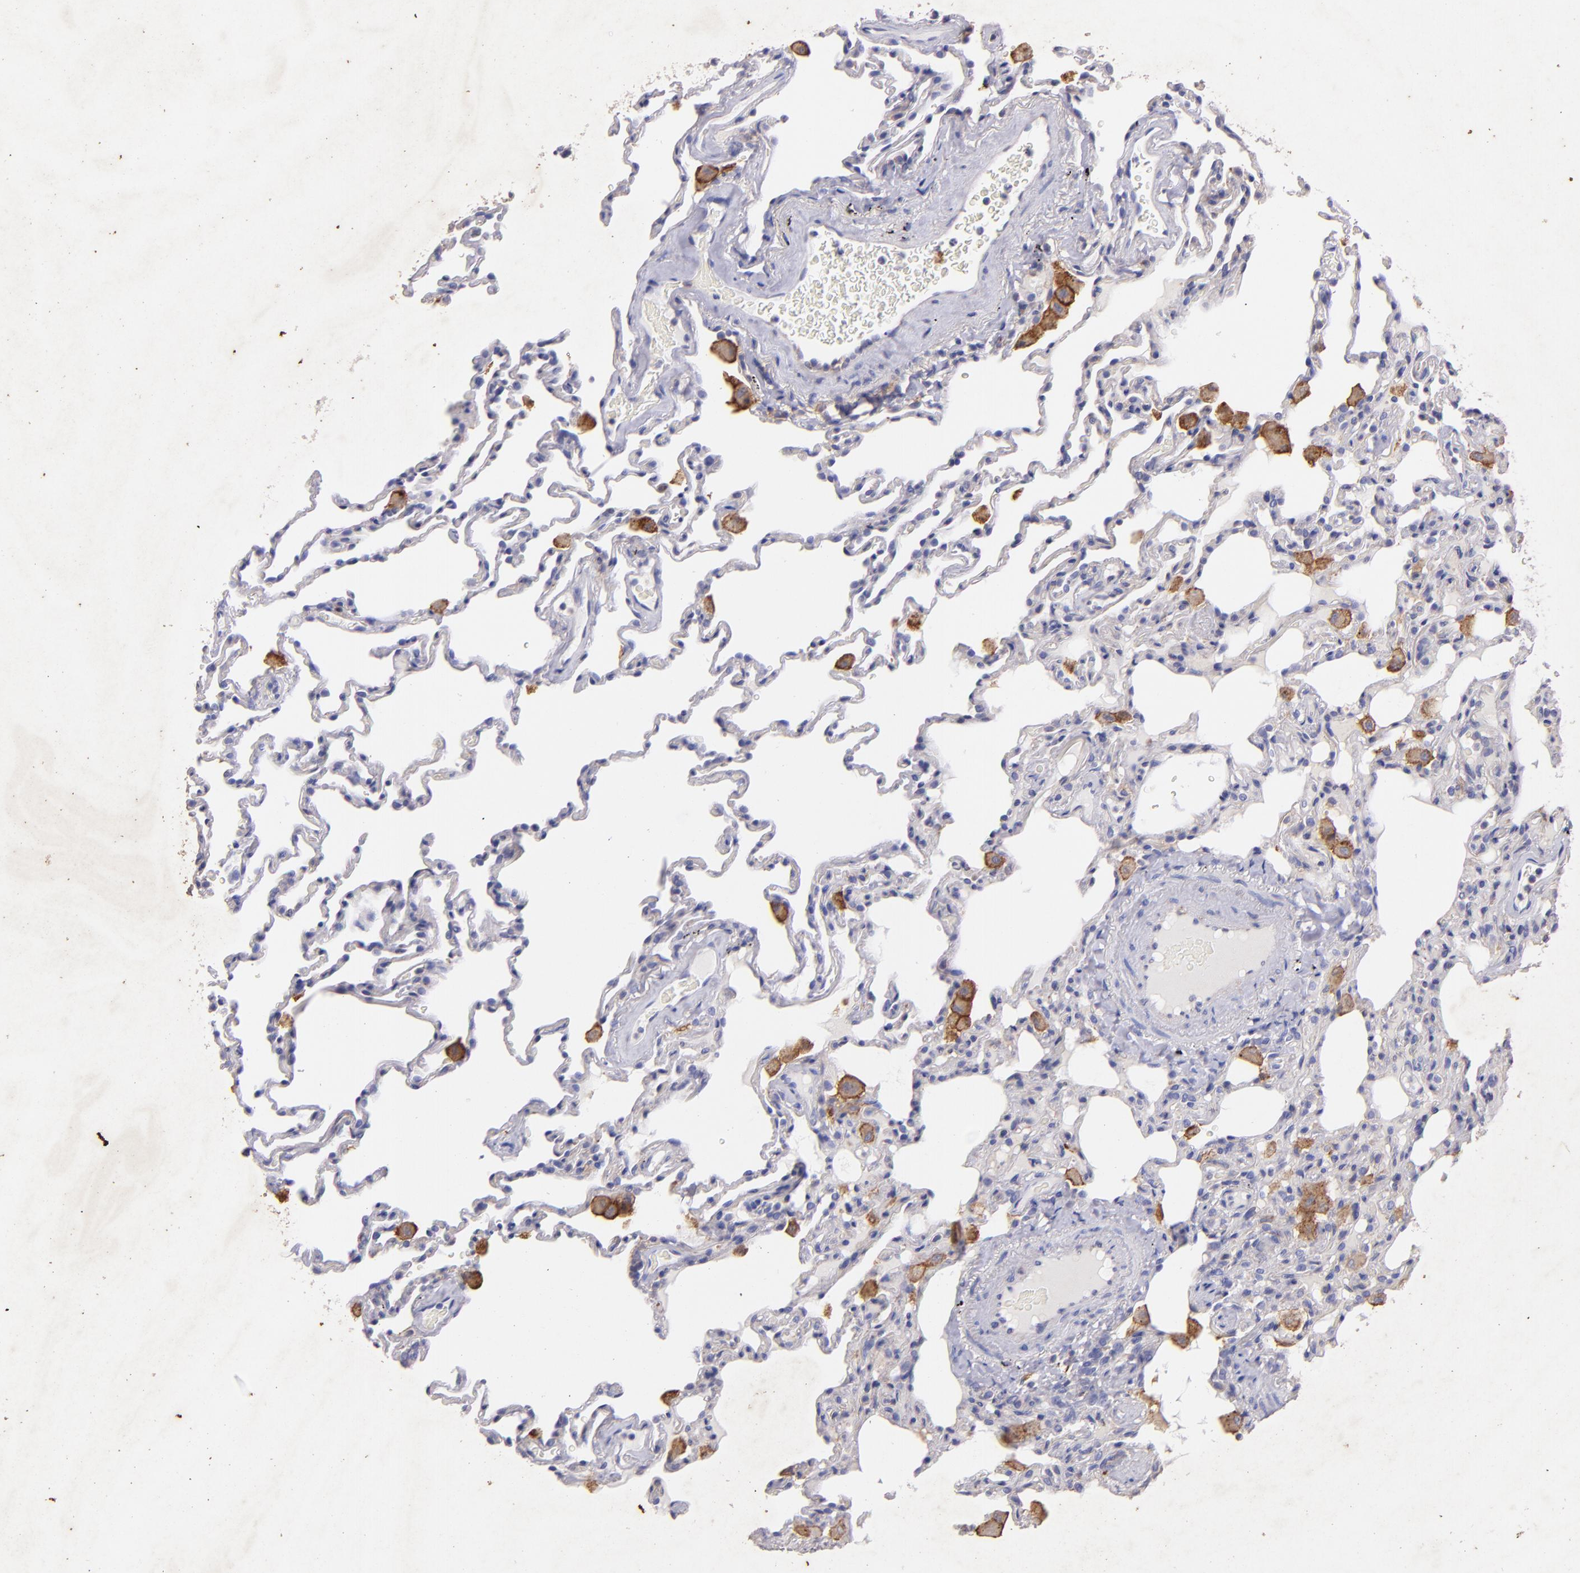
{"staining": {"intensity": "negative", "quantity": "none", "location": "none"}, "tissue": "lung", "cell_type": "Alveolar cells", "image_type": "normal", "snomed": [{"axis": "morphology", "description": "Normal tissue, NOS"}, {"axis": "topography", "description": "Lung"}], "caption": "This micrograph is of benign lung stained with immunohistochemistry to label a protein in brown with the nuclei are counter-stained blue. There is no expression in alveolar cells. (Brightfield microscopy of DAB immunohistochemistry (IHC) at high magnification).", "gene": "RET", "patient": {"sex": "male", "age": 59}}